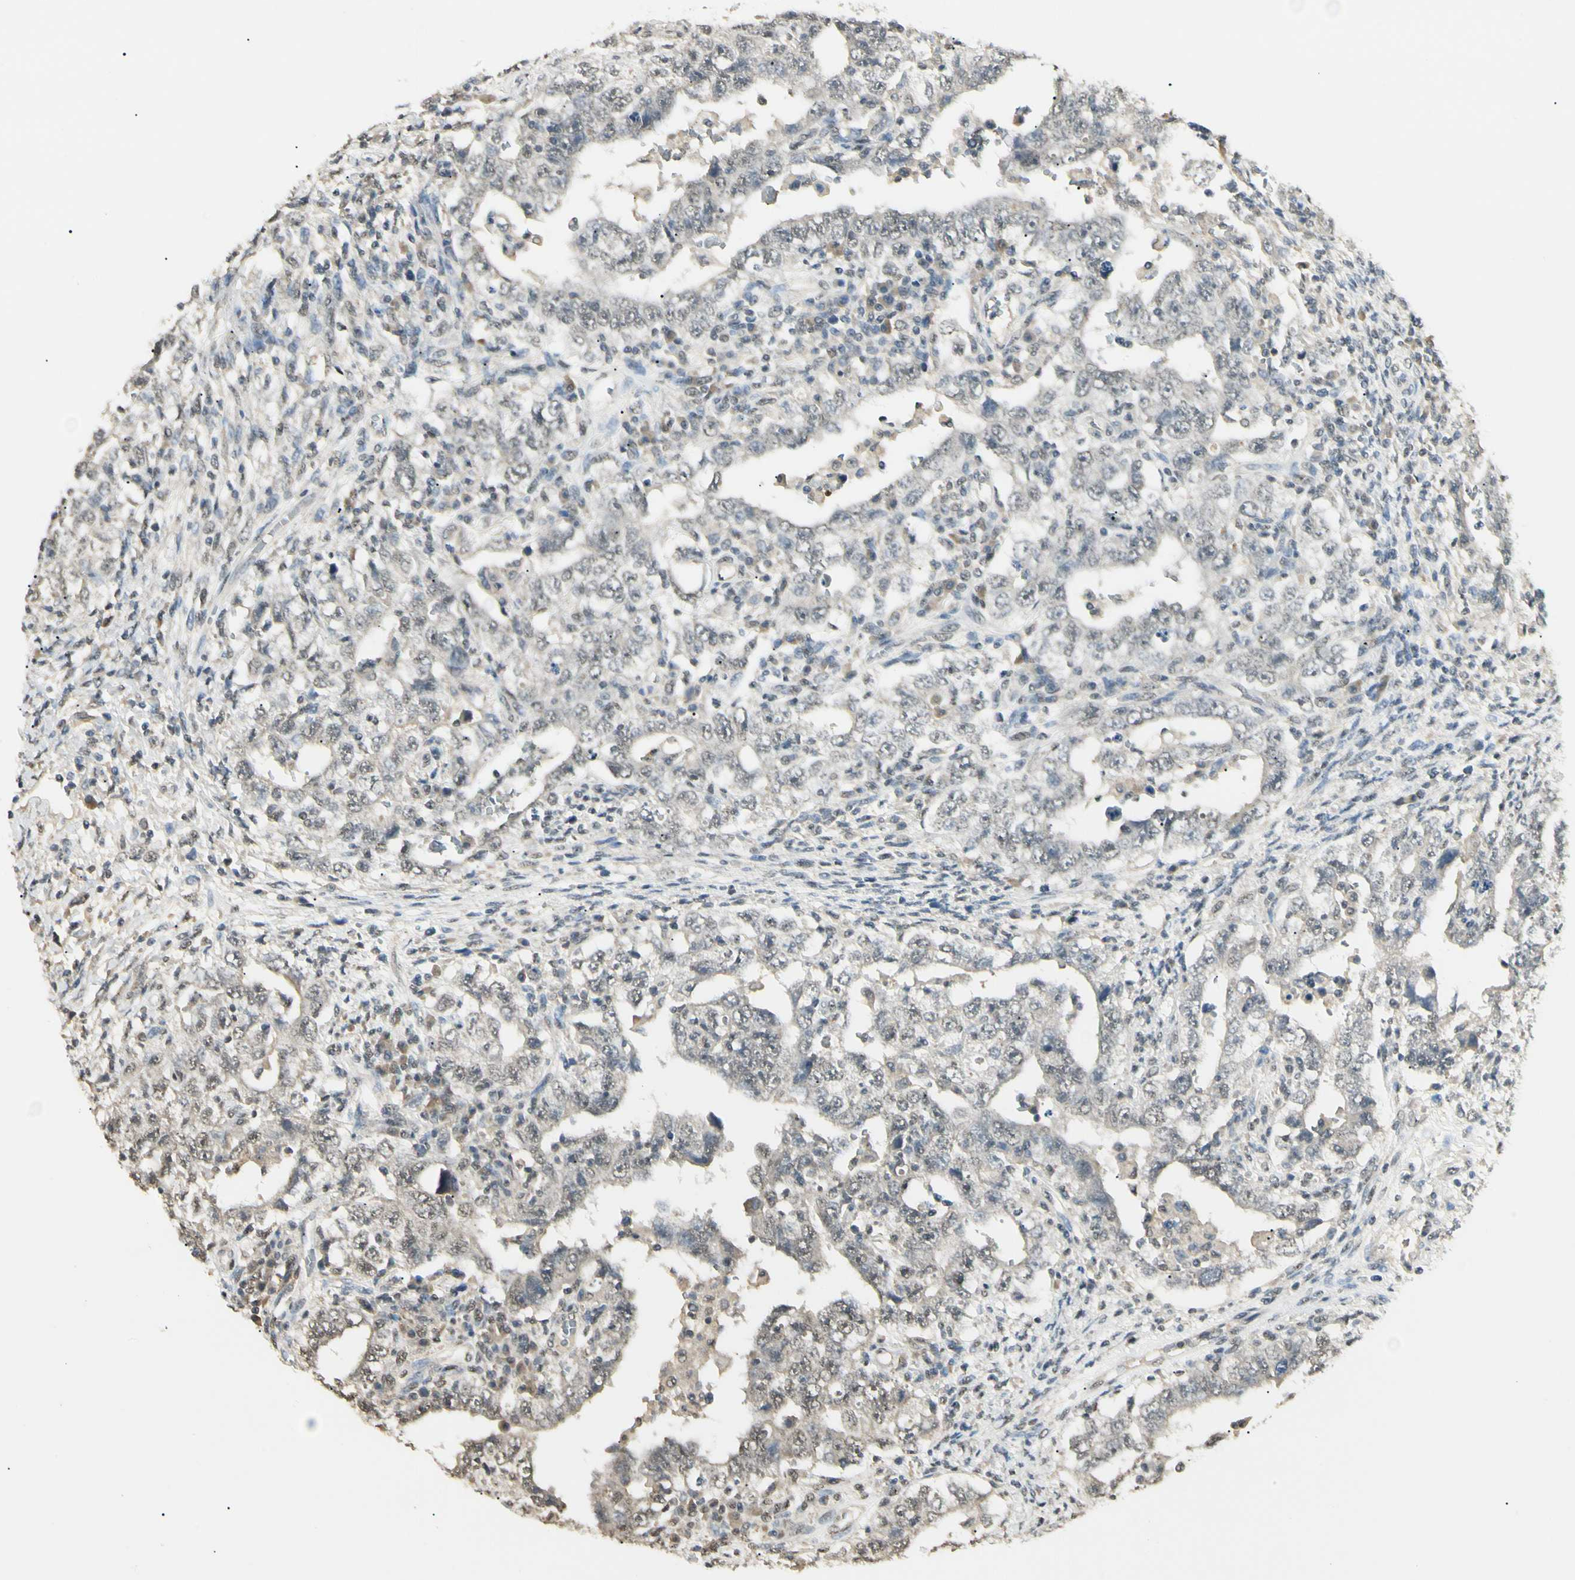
{"staining": {"intensity": "weak", "quantity": "25%-75%", "location": "nuclear"}, "tissue": "testis cancer", "cell_type": "Tumor cells", "image_type": "cancer", "snomed": [{"axis": "morphology", "description": "Carcinoma, Embryonal, NOS"}, {"axis": "topography", "description": "Testis"}], "caption": "High-magnification brightfield microscopy of testis cancer stained with DAB (3,3'-diaminobenzidine) (brown) and counterstained with hematoxylin (blue). tumor cells exhibit weak nuclear staining is present in approximately25%-75% of cells.", "gene": "SGCA", "patient": {"sex": "male", "age": 26}}